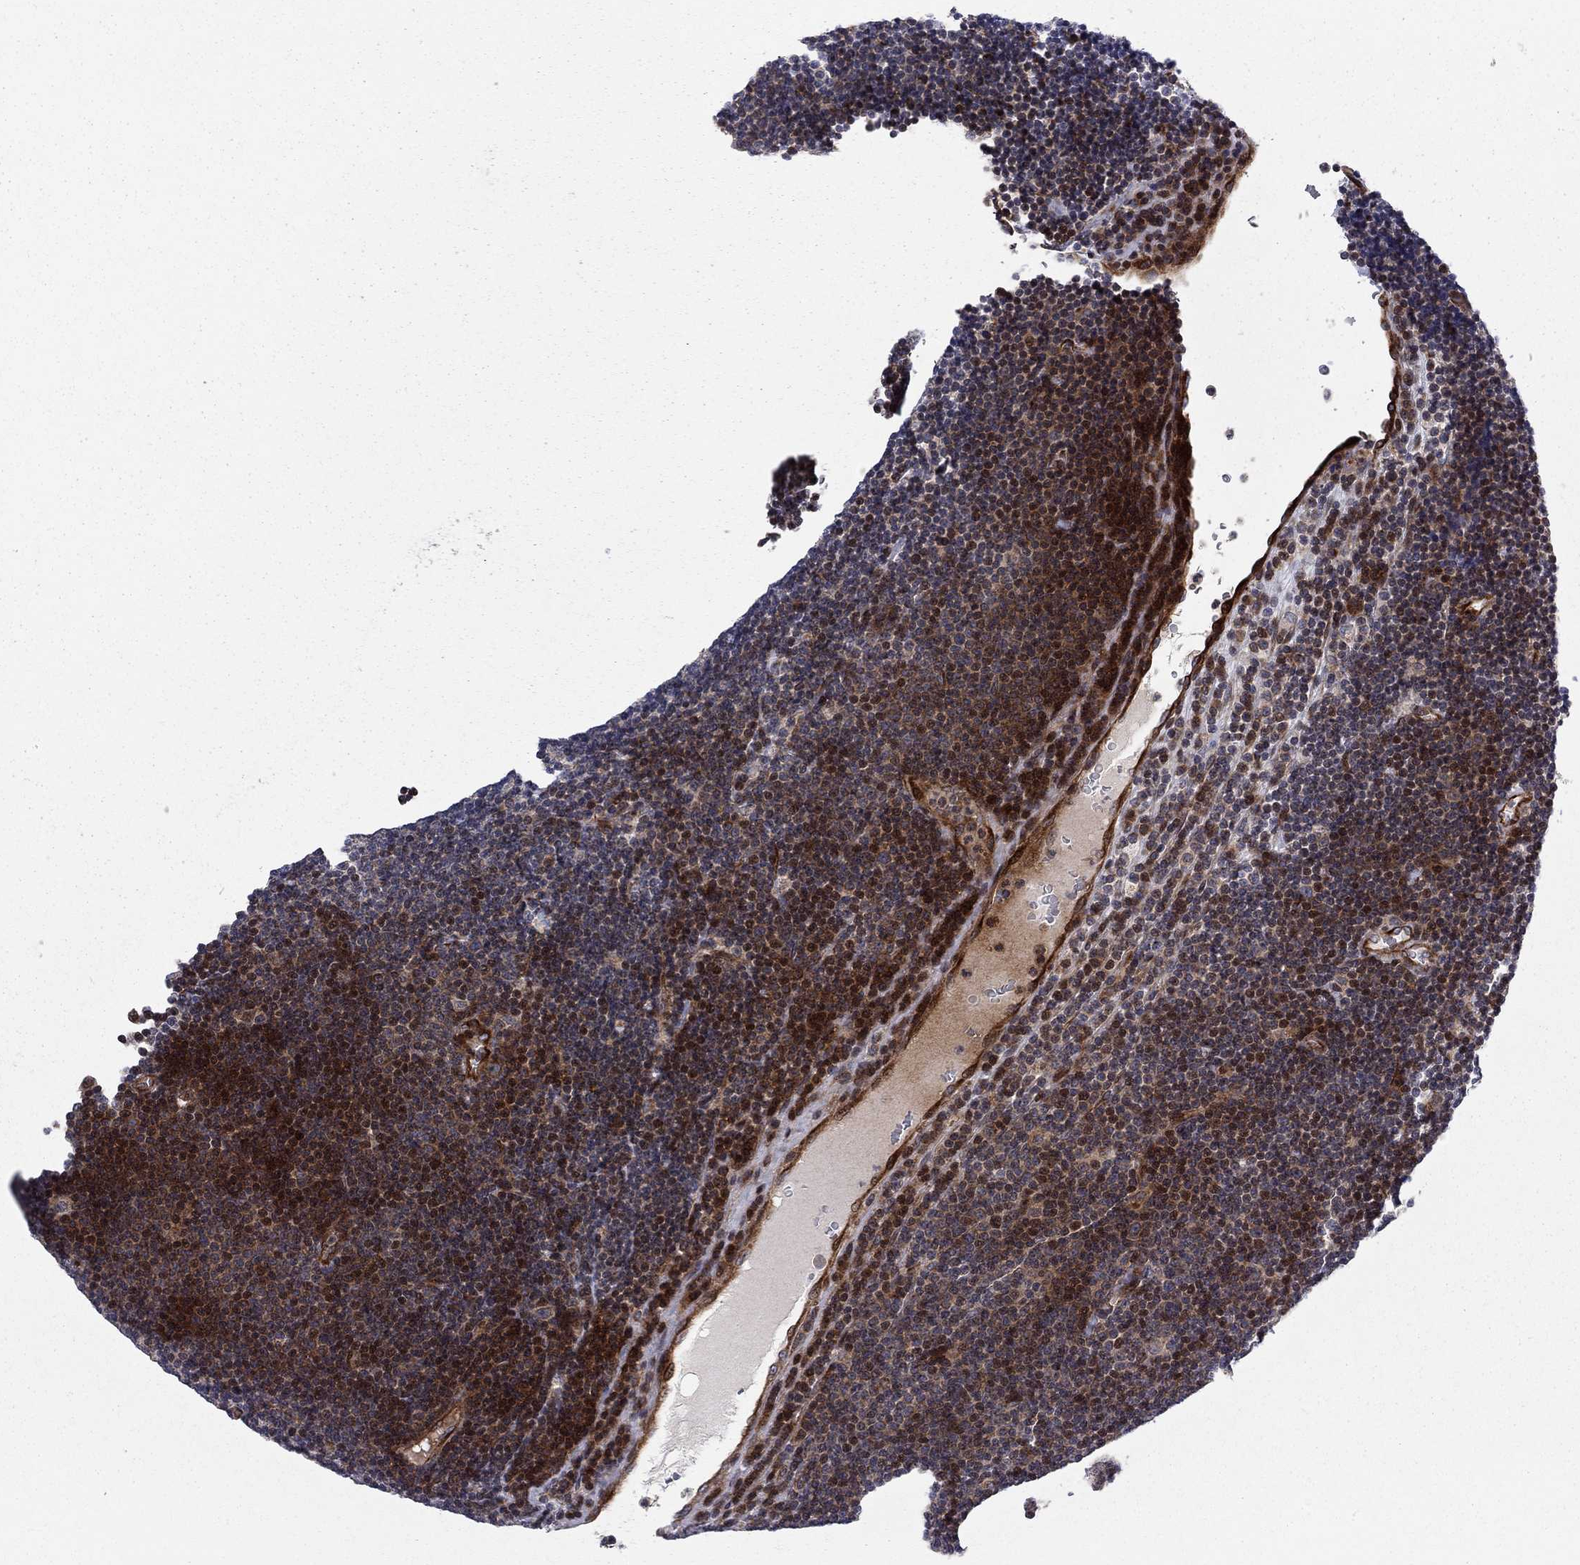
{"staining": {"intensity": "strong", "quantity": "<25%", "location": "cytoplasmic/membranous,nuclear"}, "tissue": "lymphoma", "cell_type": "Tumor cells", "image_type": "cancer", "snomed": [{"axis": "morphology", "description": "Malignant lymphoma, non-Hodgkin's type, Low grade"}, {"axis": "topography", "description": "Brain"}], "caption": "Lymphoma tissue reveals strong cytoplasmic/membranous and nuclear positivity in approximately <25% of tumor cells", "gene": "MIOS", "patient": {"sex": "female", "age": 66}}